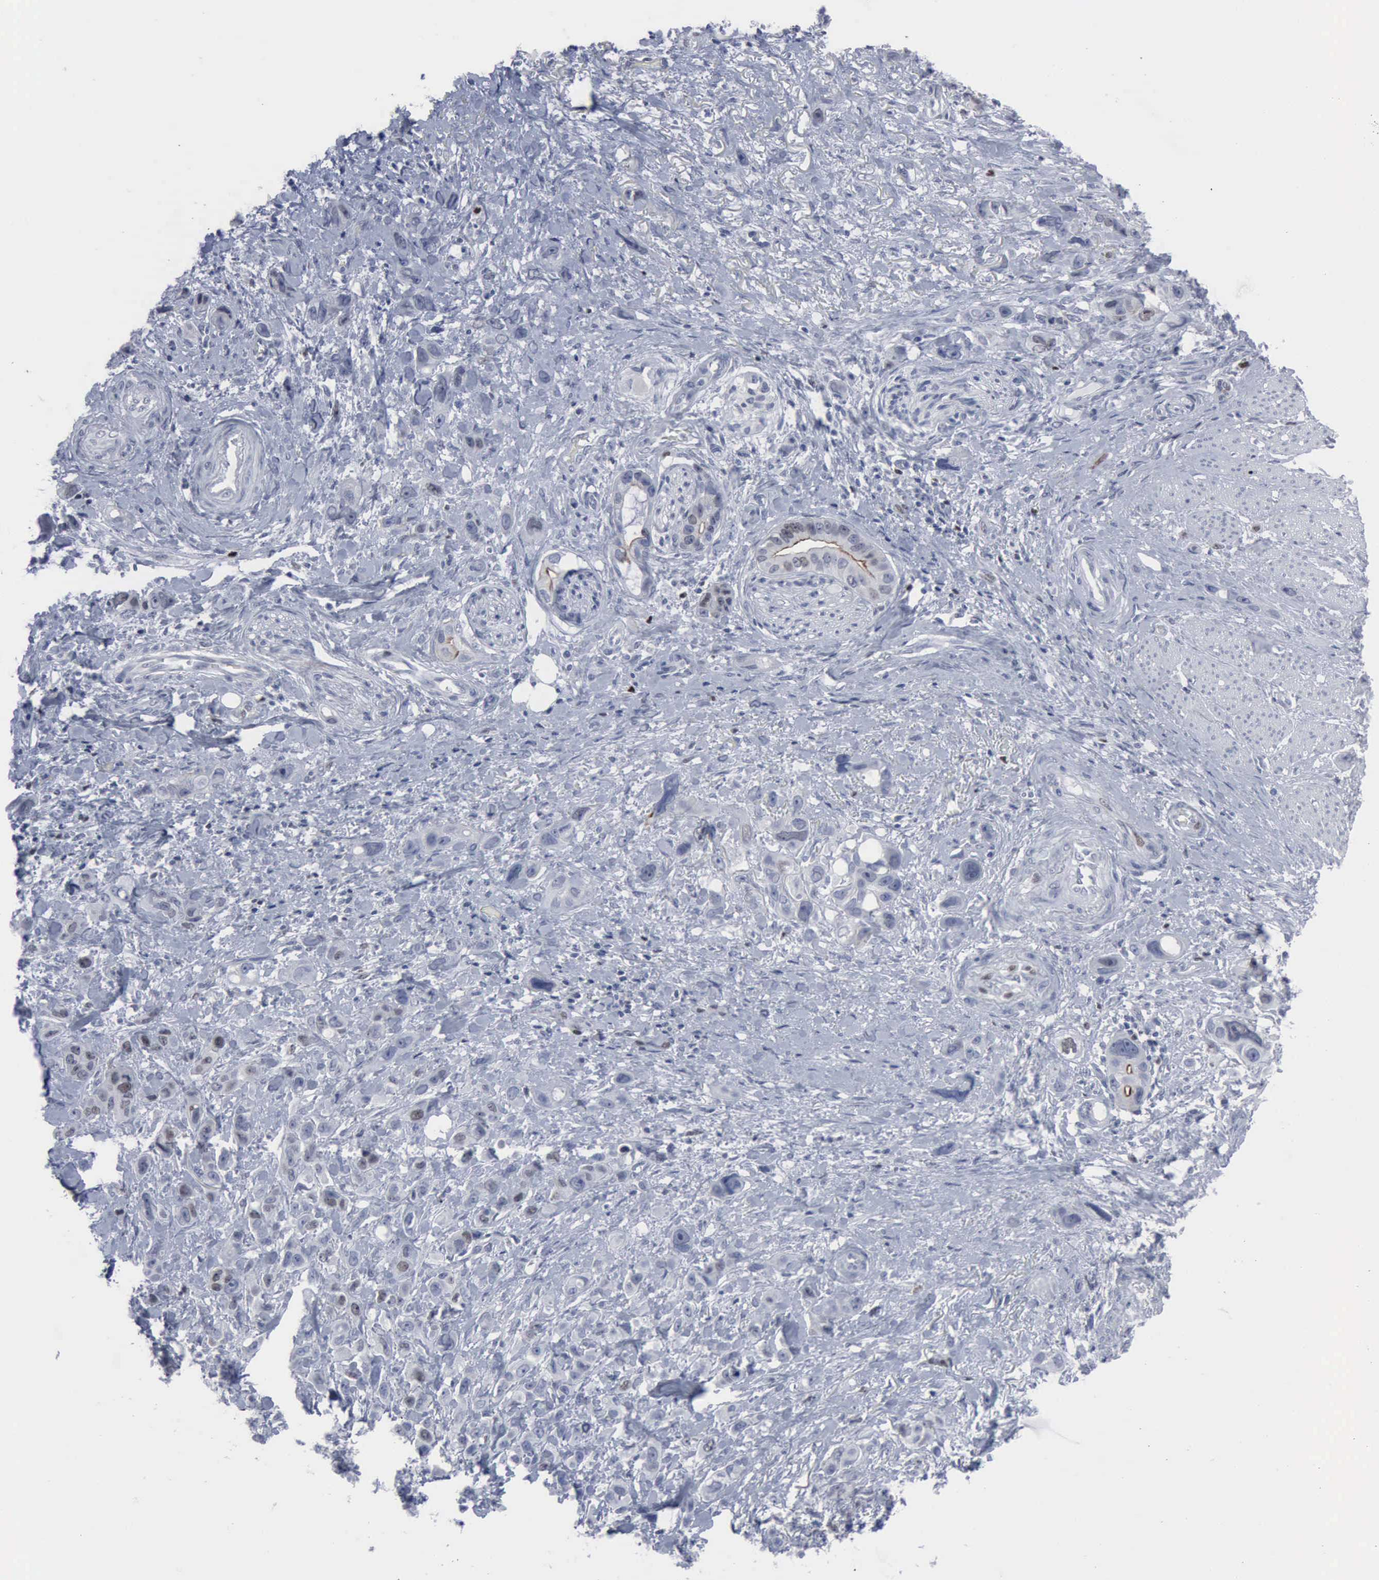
{"staining": {"intensity": "weak", "quantity": "<25%", "location": "nuclear"}, "tissue": "stomach cancer", "cell_type": "Tumor cells", "image_type": "cancer", "snomed": [{"axis": "morphology", "description": "Adenocarcinoma, NOS"}, {"axis": "topography", "description": "Stomach, upper"}], "caption": "This is an immunohistochemistry (IHC) photomicrograph of human stomach cancer (adenocarcinoma). There is no staining in tumor cells.", "gene": "MCM5", "patient": {"sex": "male", "age": 47}}